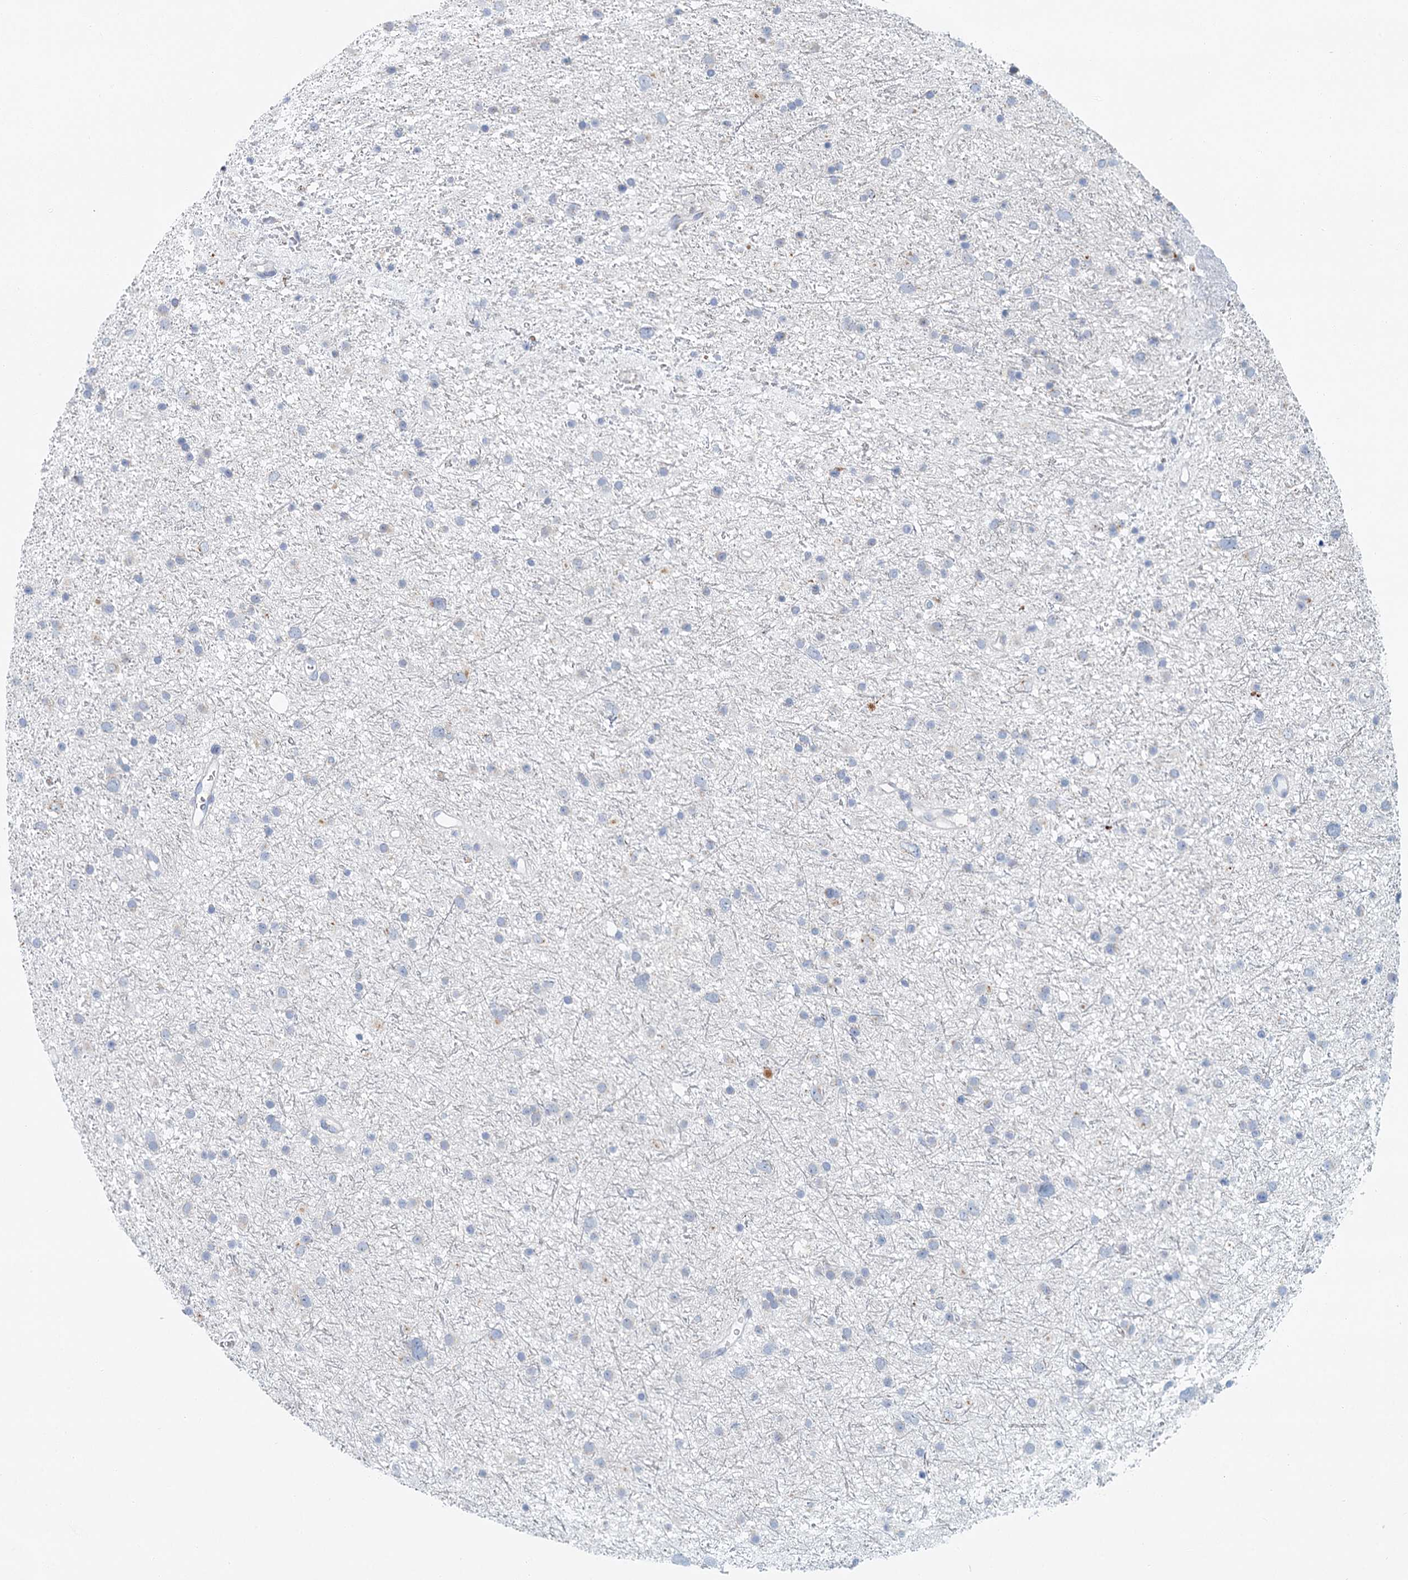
{"staining": {"intensity": "negative", "quantity": "none", "location": "none"}, "tissue": "glioma", "cell_type": "Tumor cells", "image_type": "cancer", "snomed": [{"axis": "morphology", "description": "Glioma, malignant, Low grade"}, {"axis": "topography", "description": "Cerebral cortex"}], "caption": "A micrograph of human glioma is negative for staining in tumor cells. (DAB immunohistochemistry, high magnification).", "gene": "ZNF527", "patient": {"sex": "female", "age": 39}}